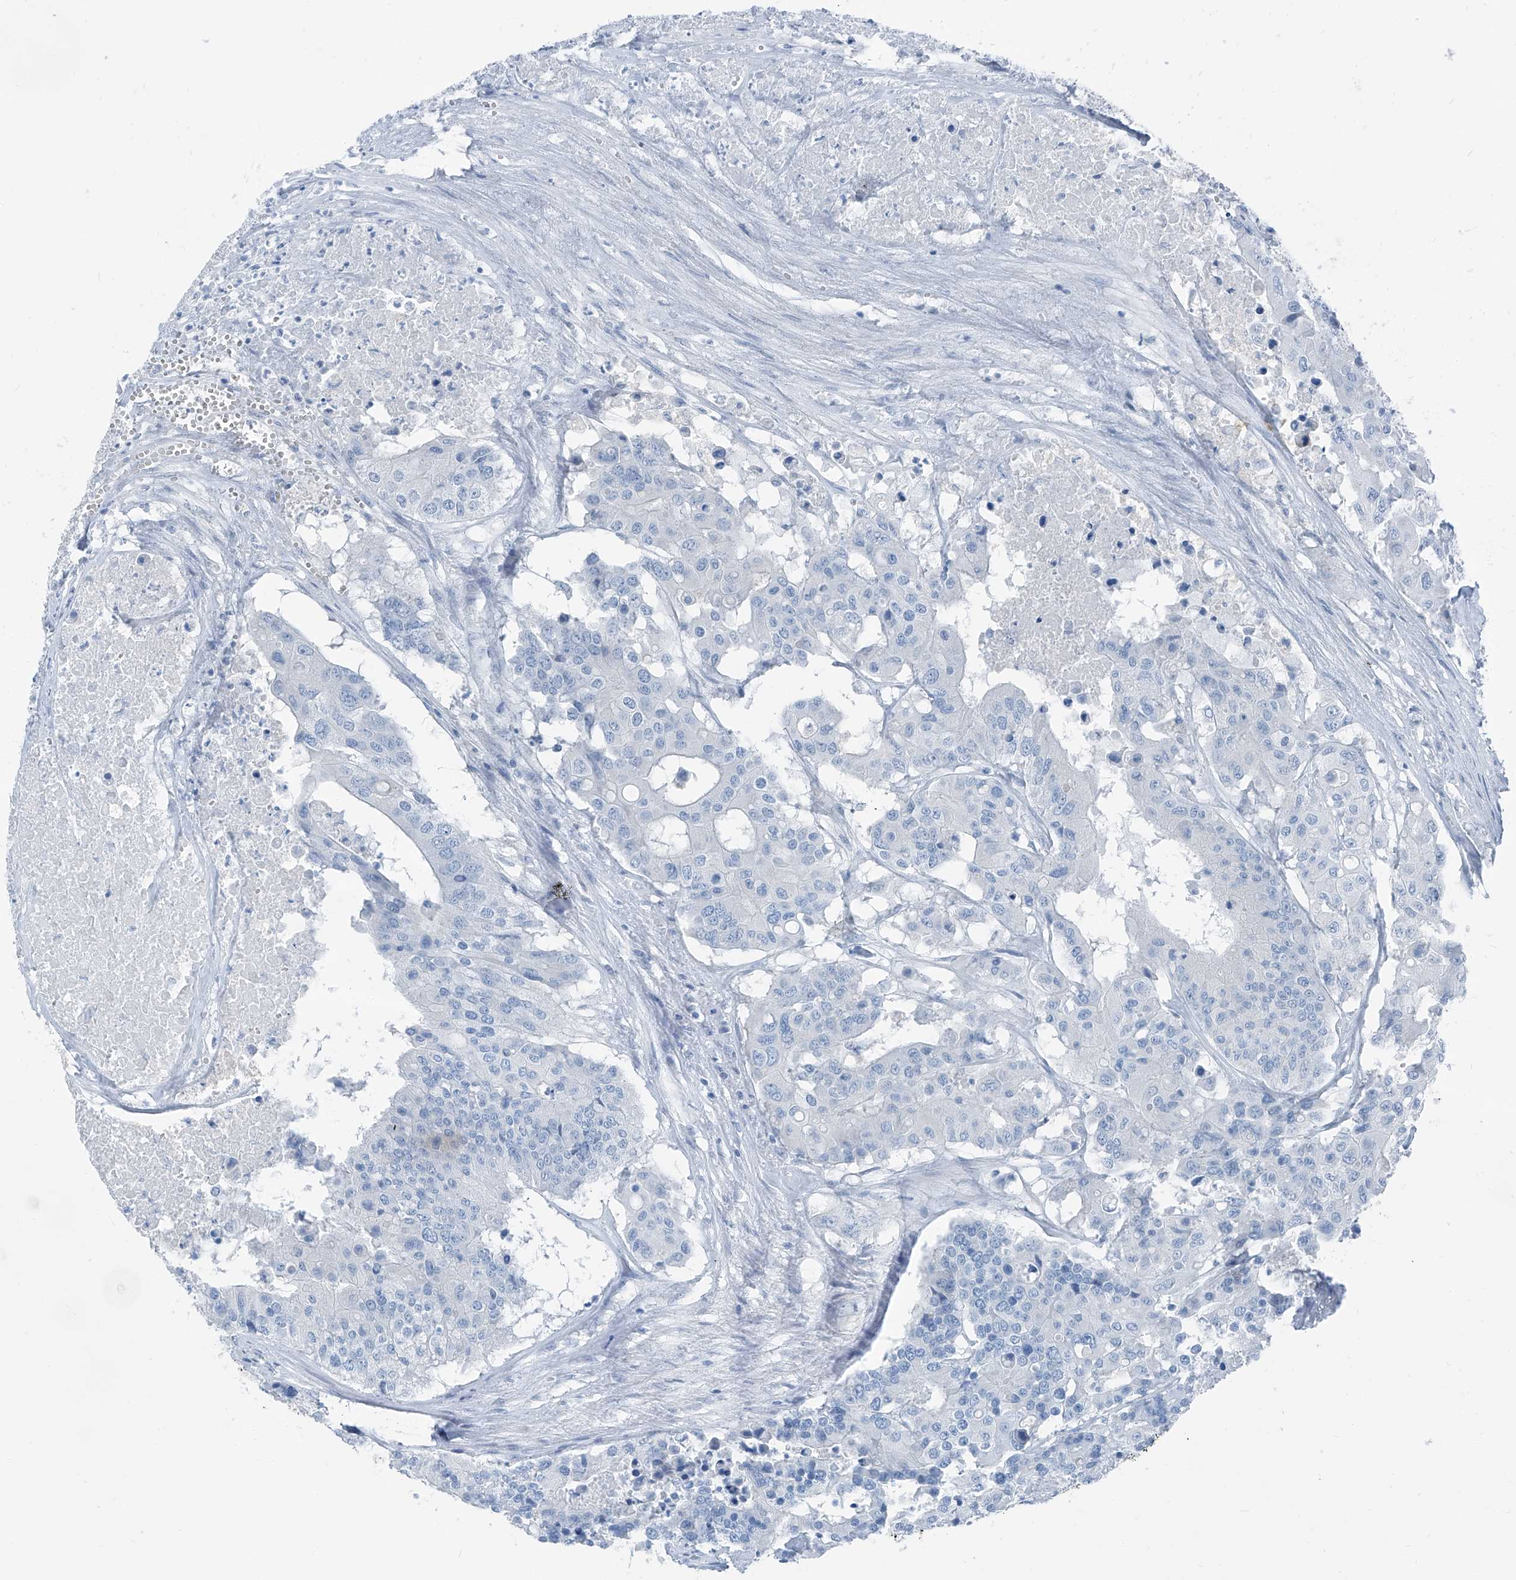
{"staining": {"intensity": "negative", "quantity": "none", "location": "none"}, "tissue": "colorectal cancer", "cell_type": "Tumor cells", "image_type": "cancer", "snomed": [{"axis": "morphology", "description": "Adenocarcinoma, NOS"}, {"axis": "topography", "description": "Colon"}], "caption": "Colorectal adenocarcinoma stained for a protein using immunohistochemistry shows no expression tumor cells.", "gene": "RGN", "patient": {"sex": "male", "age": 77}}